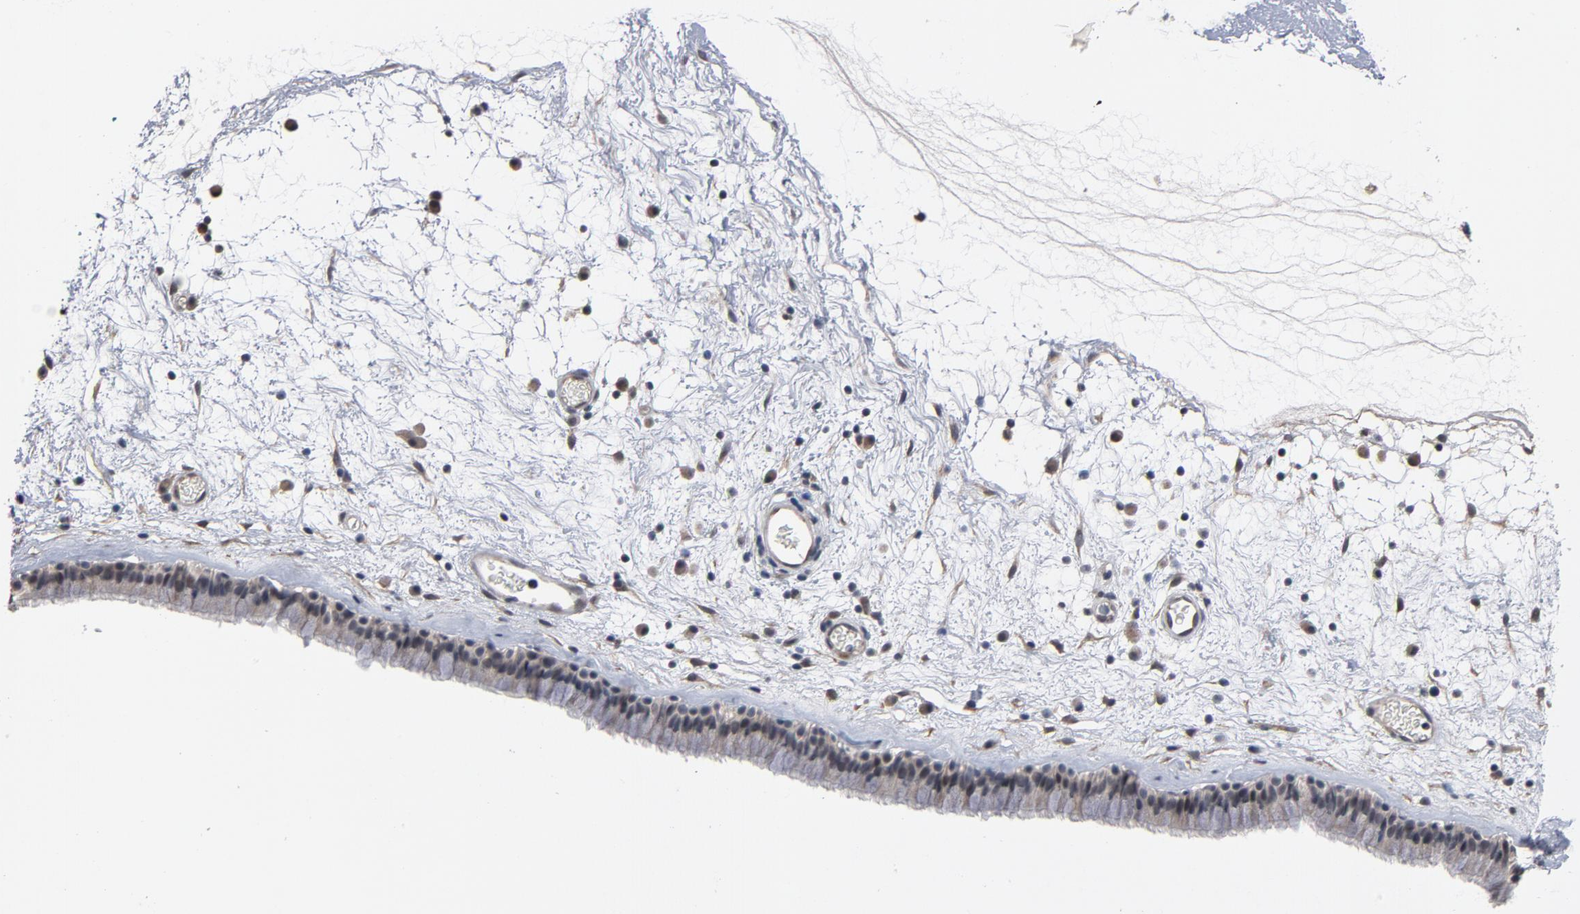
{"staining": {"intensity": "negative", "quantity": "none", "location": "none"}, "tissue": "nasopharynx", "cell_type": "Respiratory epithelial cells", "image_type": "normal", "snomed": [{"axis": "morphology", "description": "Normal tissue, NOS"}, {"axis": "morphology", "description": "Inflammation, NOS"}, {"axis": "topography", "description": "Nasopharynx"}], "caption": "A high-resolution photomicrograph shows immunohistochemistry (IHC) staining of unremarkable nasopharynx, which exhibits no significant expression in respiratory epithelial cells. The staining is performed using DAB brown chromogen with nuclei counter-stained in using hematoxylin.", "gene": "RTL5", "patient": {"sex": "male", "age": 48}}